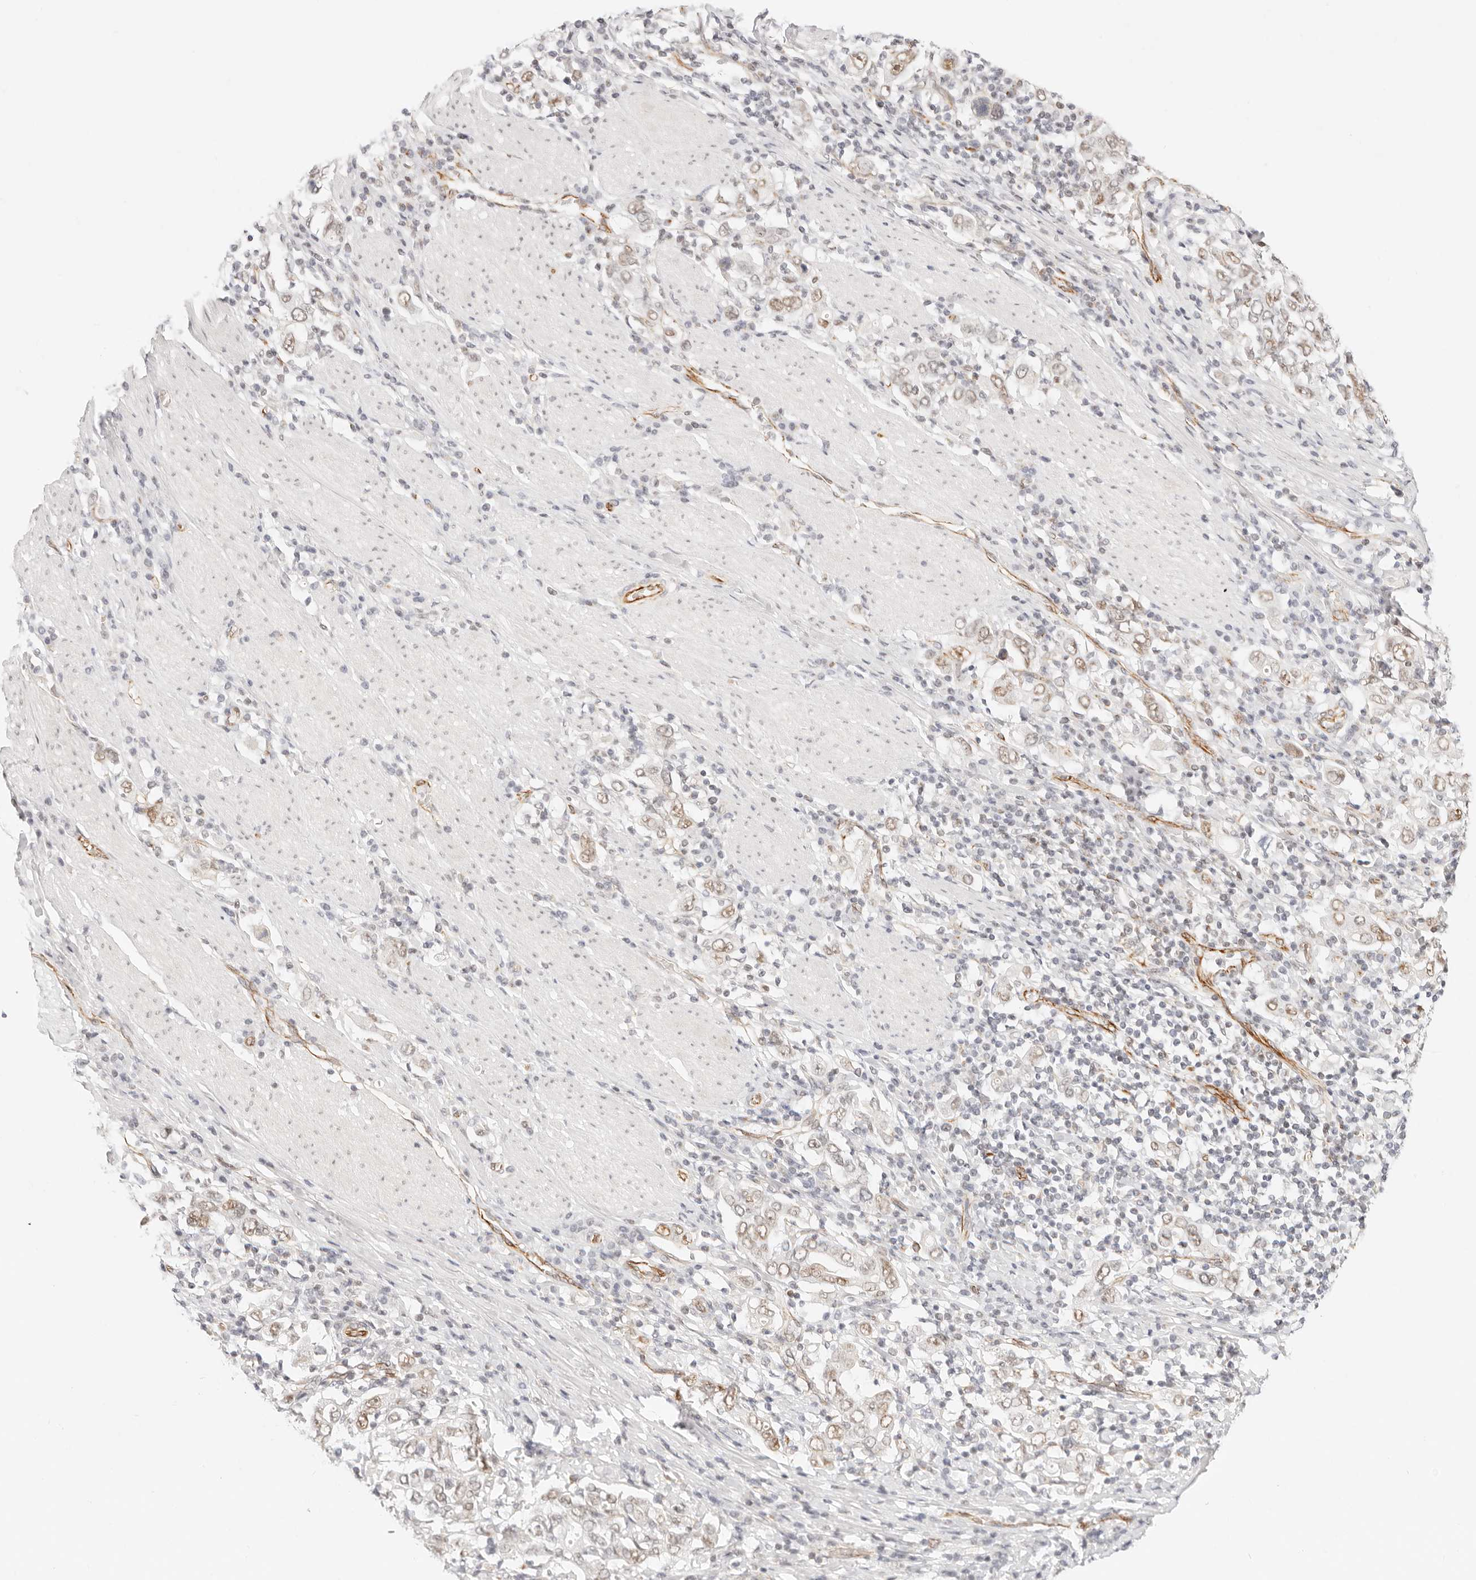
{"staining": {"intensity": "moderate", "quantity": ">75%", "location": "nuclear"}, "tissue": "stomach cancer", "cell_type": "Tumor cells", "image_type": "cancer", "snomed": [{"axis": "morphology", "description": "Adenocarcinoma, NOS"}, {"axis": "topography", "description": "Stomach, upper"}], "caption": "Immunohistochemical staining of human stomach cancer reveals moderate nuclear protein expression in approximately >75% of tumor cells.", "gene": "ZC3H11A", "patient": {"sex": "male", "age": 62}}